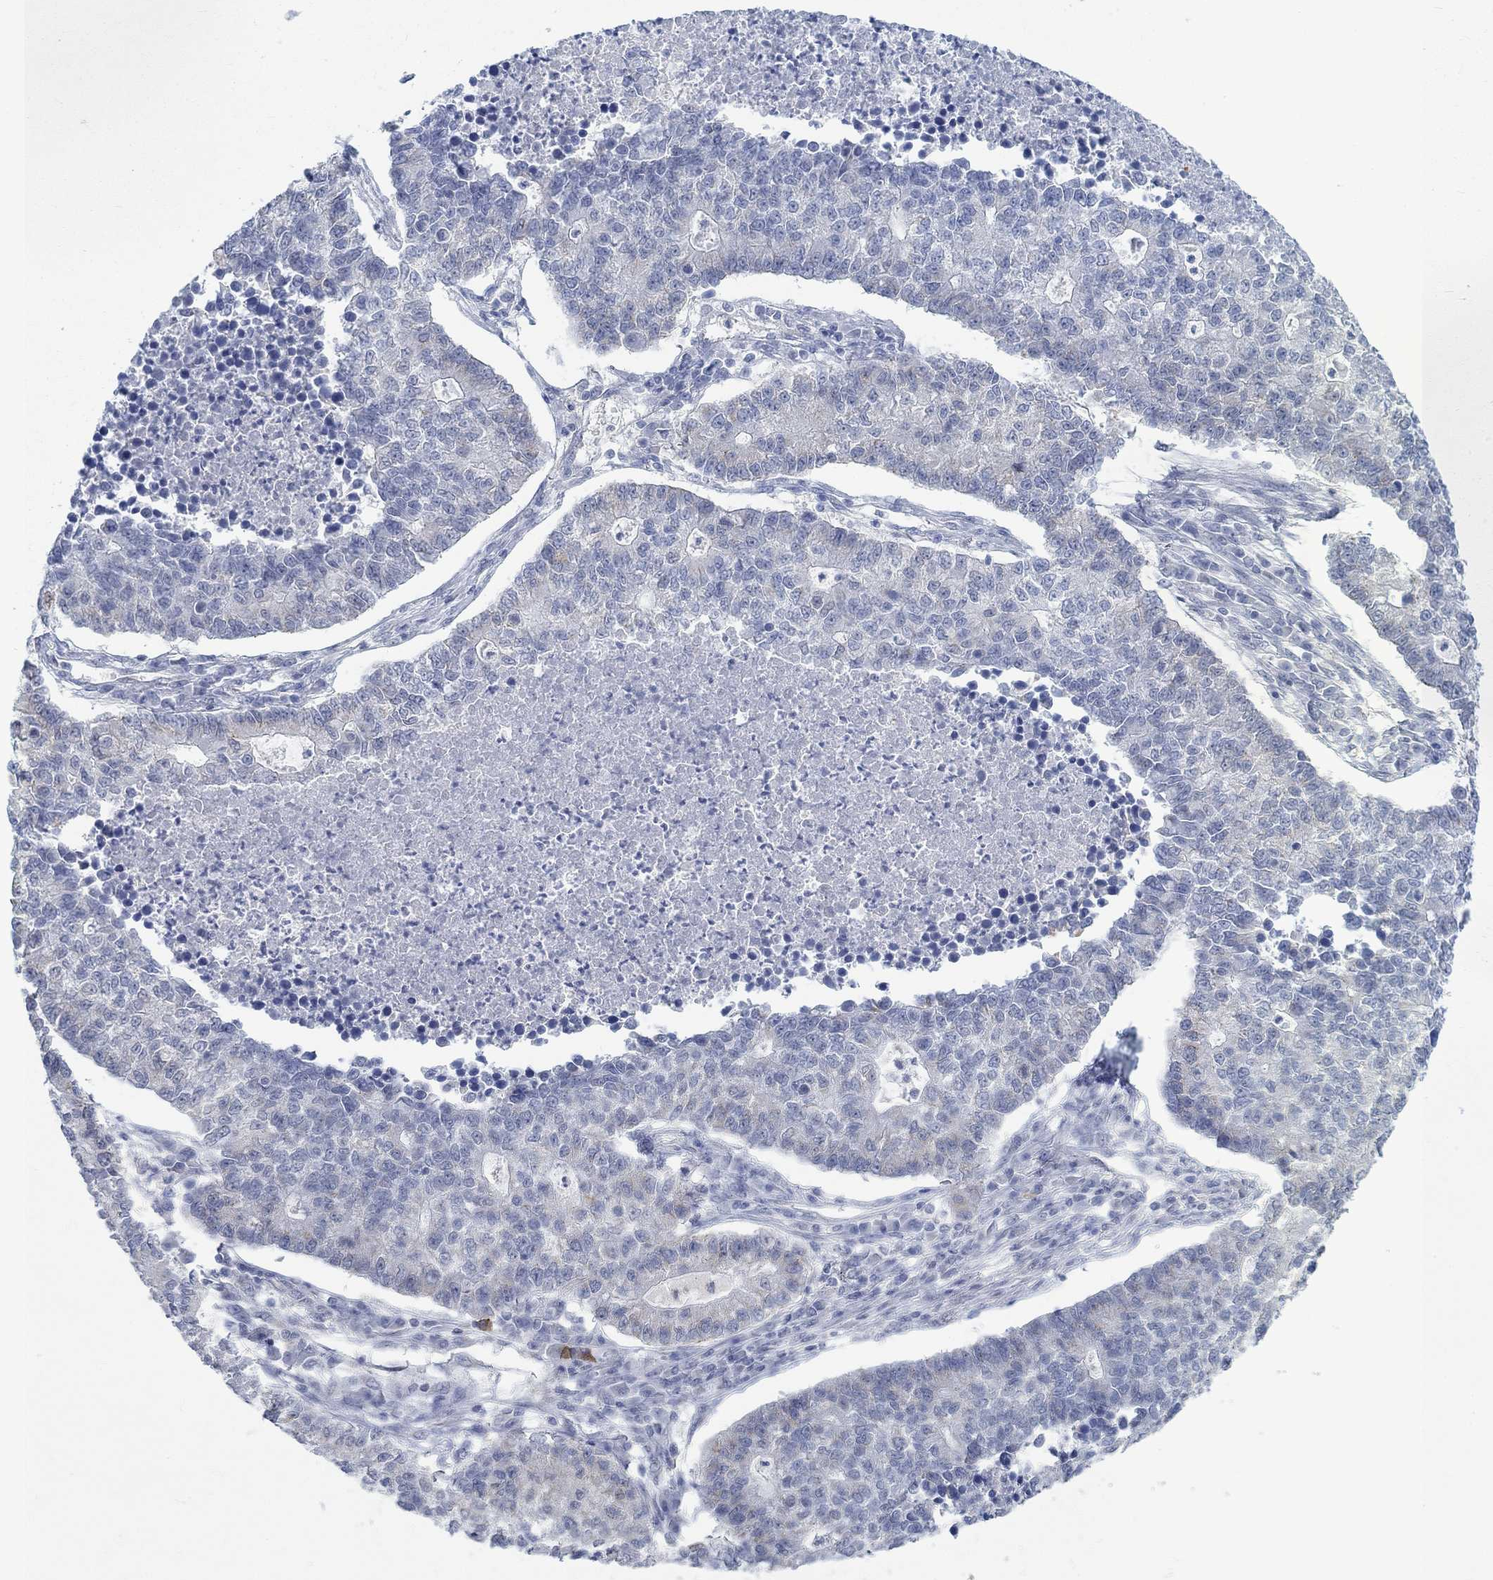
{"staining": {"intensity": "negative", "quantity": "none", "location": "none"}, "tissue": "lung cancer", "cell_type": "Tumor cells", "image_type": "cancer", "snomed": [{"axis": "morphology", "description": "Adenocarcinoma, NOS"}, {"axis": "topography", "description": "Lung"}], "caption": "Protein analysis of lung cancer demonstrates no significant expression in tumor cells.", "gene": "TEKT4", "patient": {"sex": "male", "age": 57}}